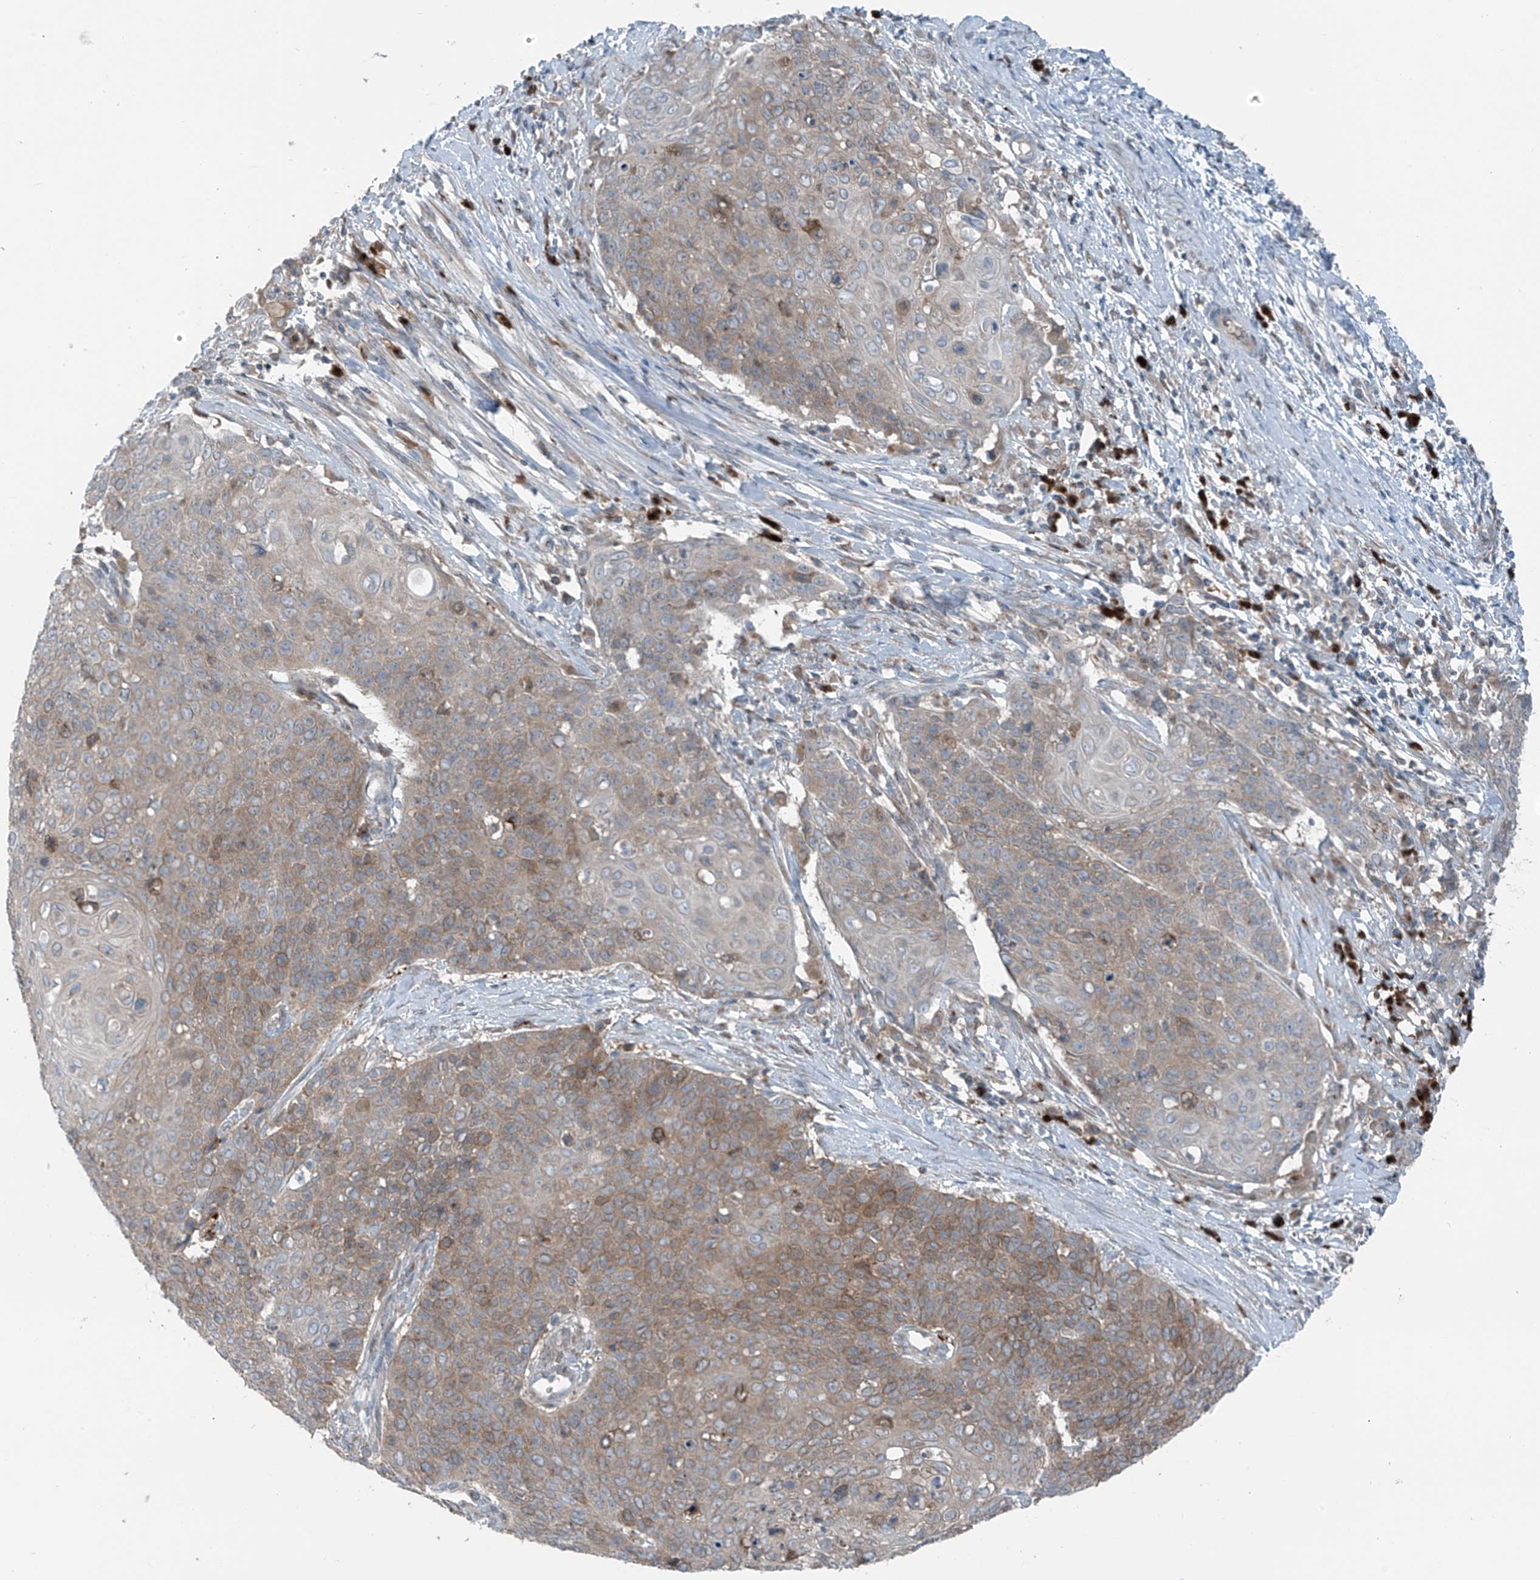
{"staining": {"intensity": "moderate", "quantity": "<25%", "location": "cytoplasmic/membranous"}, "tissue": "cervical cancer", "cell_type": "Tumor cells", "image_type": "cancer", "snomed": [{"axis": "morphology", "description": "Squamous cell carcinoma, NOS"}, {"axis": "topography", "description": "Cervix"}], "caption": "Immunohistochemical staining of cervical cancer (squamous cell carcinoma) demonstrates low levels of moderate cytoplasmic/membranous positivity in approximately <25% of tumor cells.", "gene": "SLC12A6", "patient": {"sex": "female", "age": 39}}